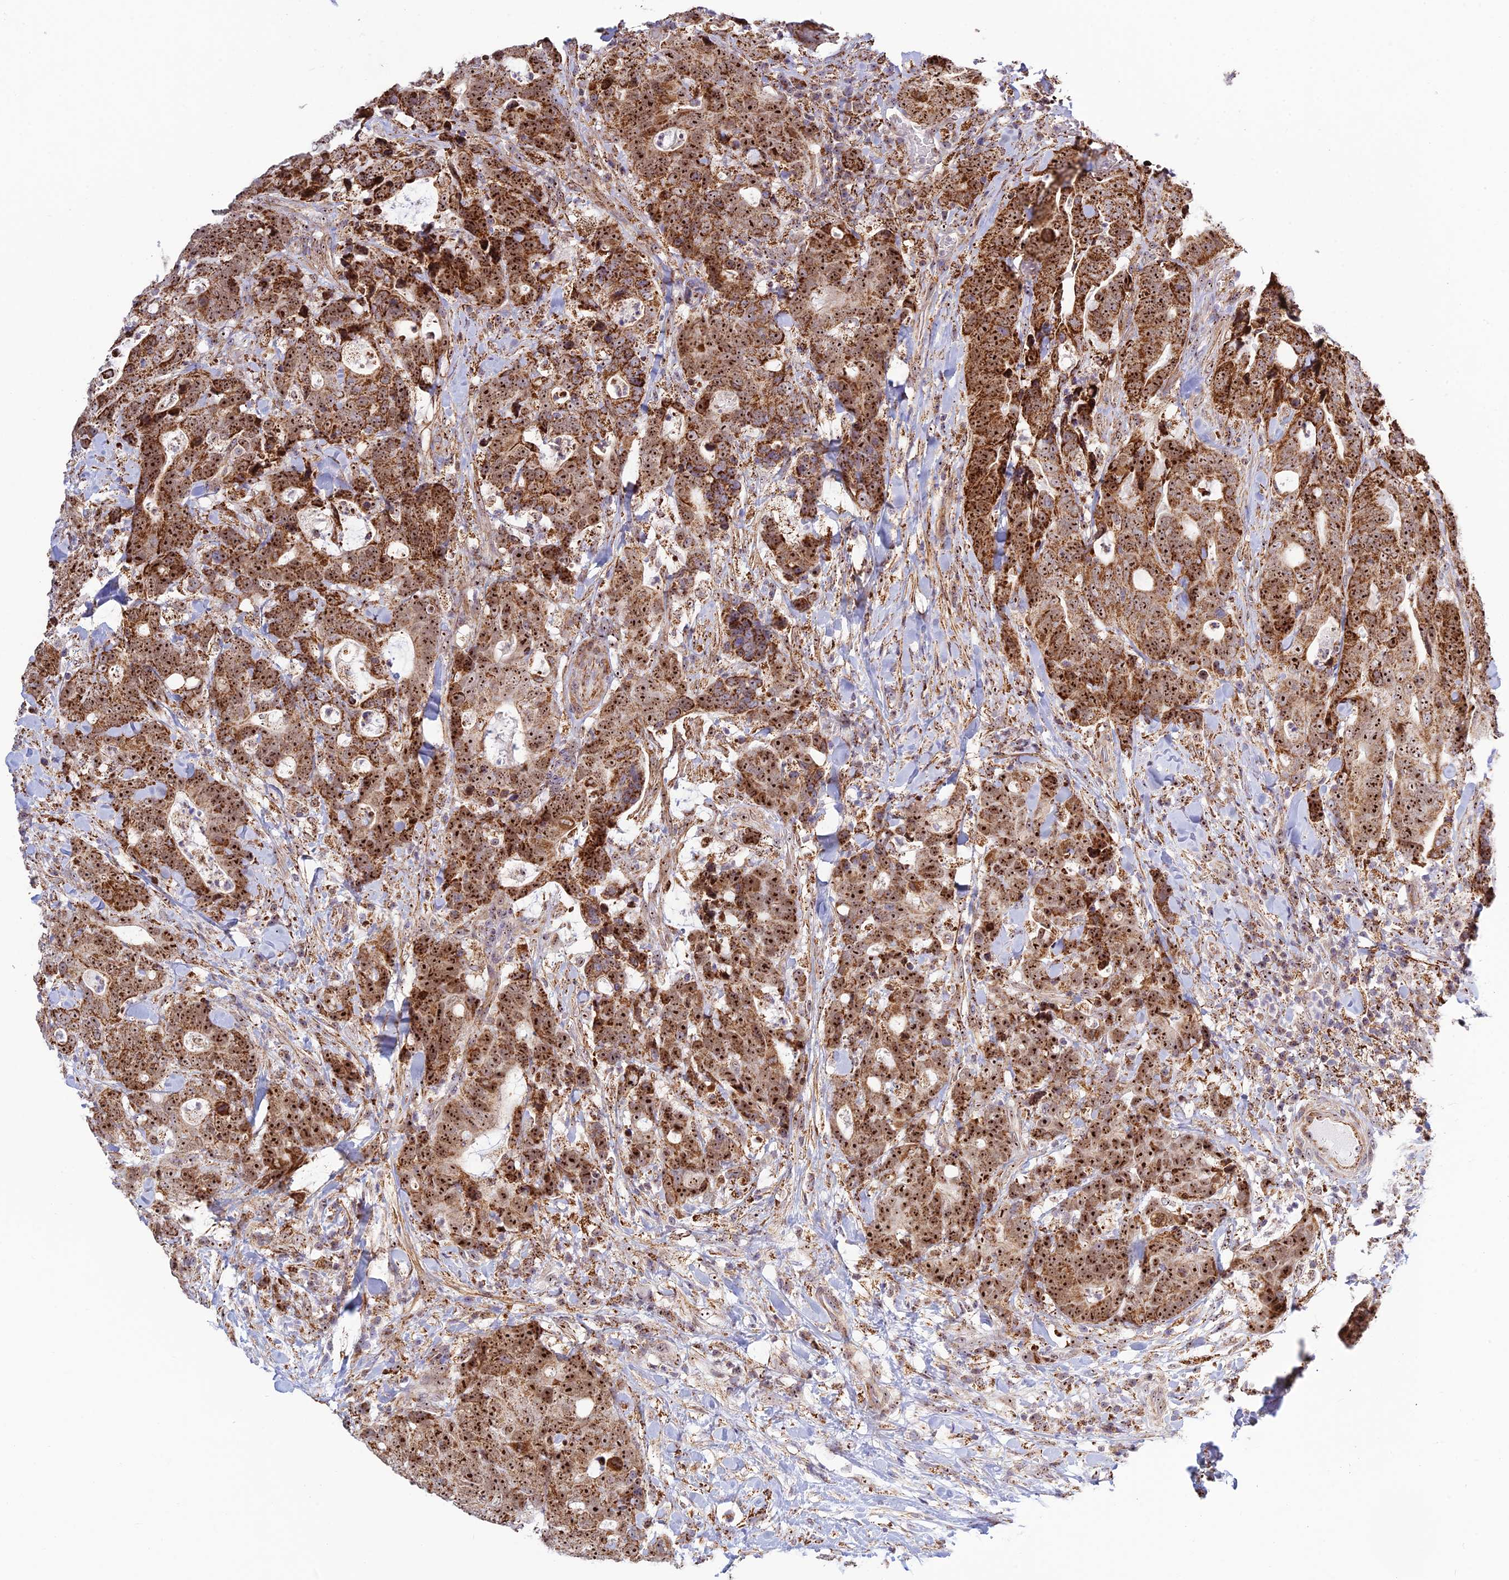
{"staining": {"intensity": "strong", "quantity": ">75%", "location": "cytoplasmic/membranous,nuclear"}, "tissue": "colorectal cancer", "cell_type": "Tumor cells", "image_type": "cancer", "snomed": [{"axis": "morphology", "description": "Adenocarcinoma, NOS"}, {"axis": "topography", "description": "Colon"}], "caption": "Colorectal adenocarcinoma stained with a protein marker displays strong staining in tumor cells.", "gene": "POLR1G", "patient": {"sex": "female", "age": 82}}